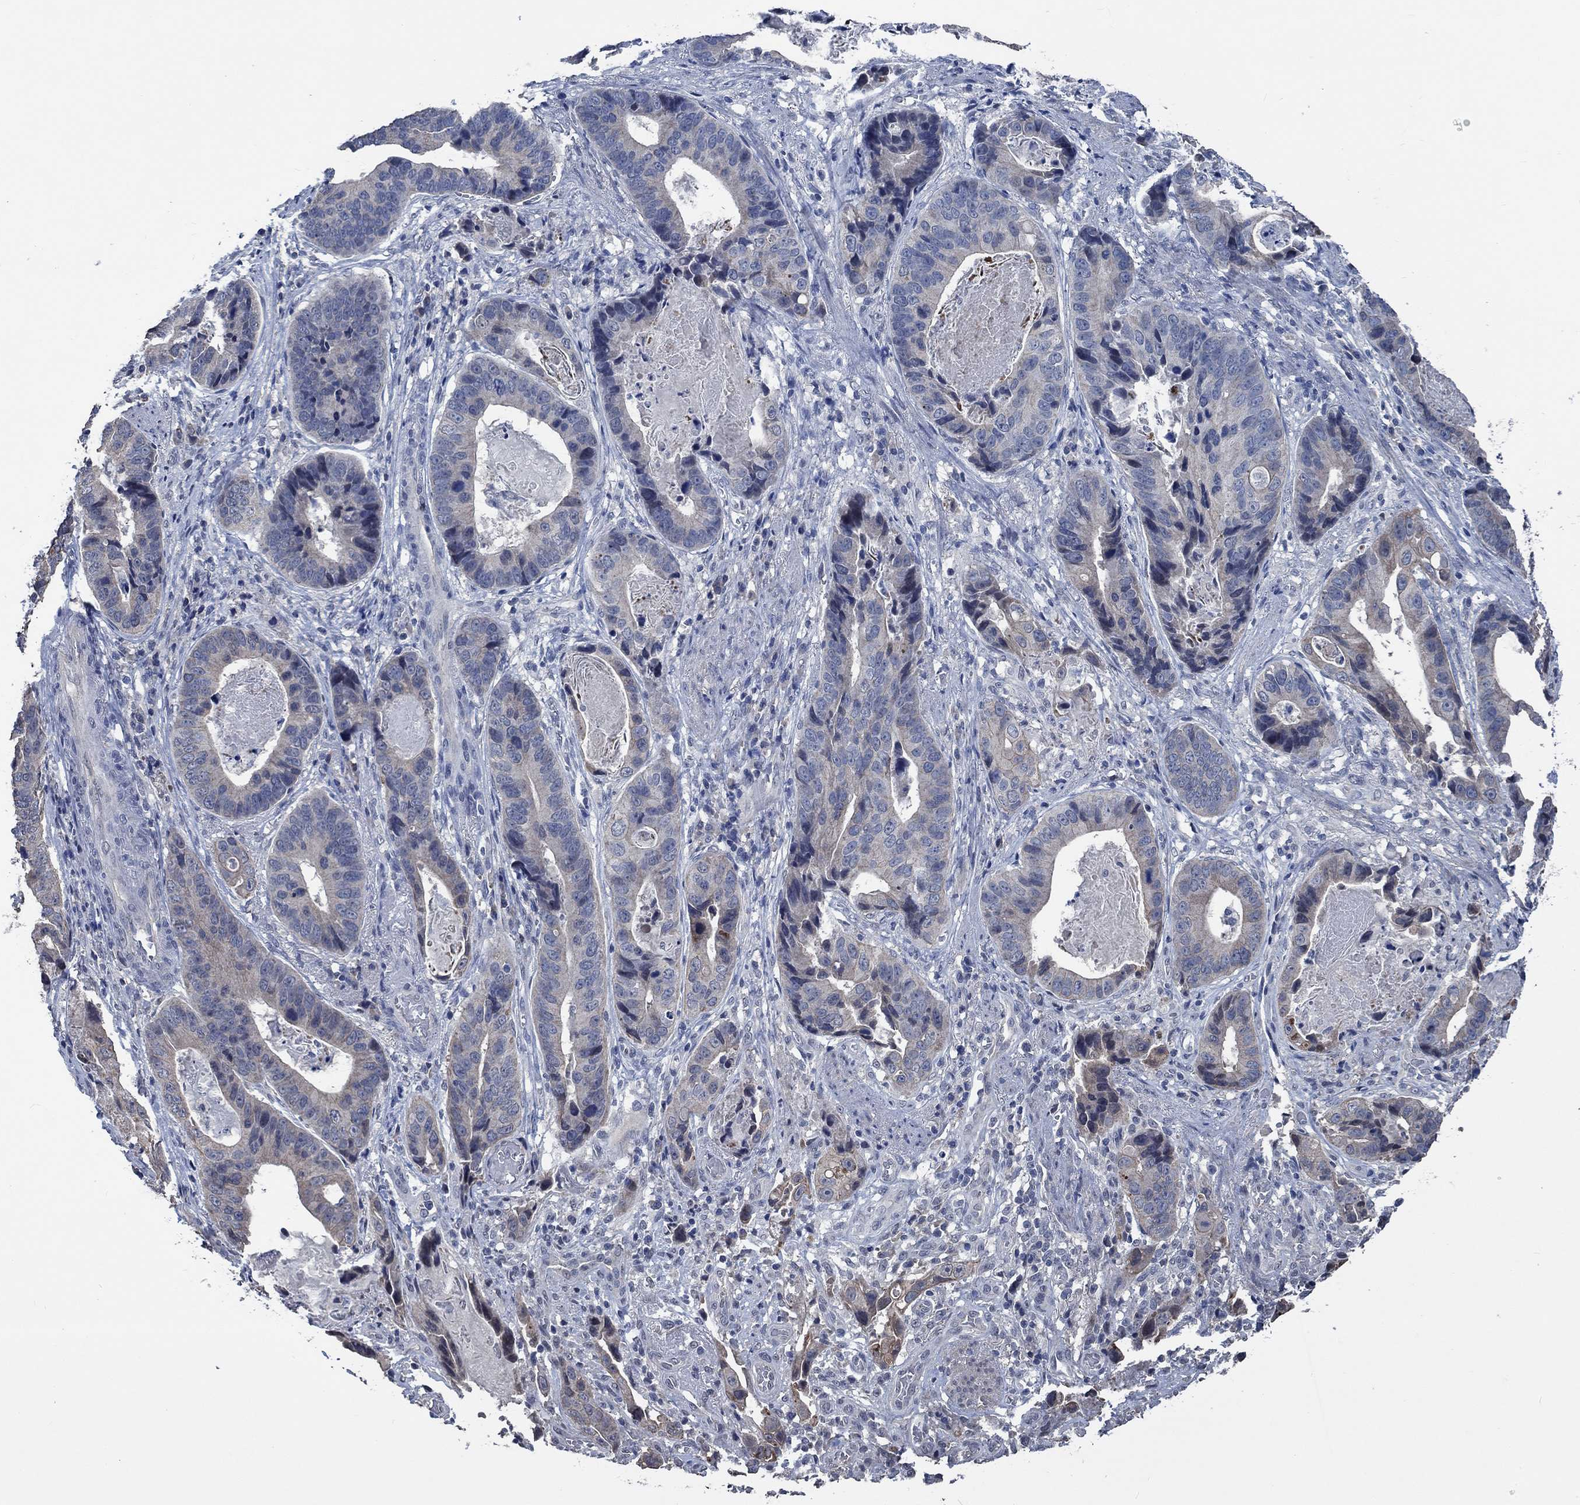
{"staining": {"intensity": "negative", "quantity": "none", "location": "none"}, "tissue": "stomach cancer", "cell_type": "Tumor cells", "image_type": "cancer", "snomed": [{"axis": "morphology", "description": "Adenocarcinoma, NOS"}, {"axis": "topography", "description": "Stomach"}], "caption": "An image of human stomach cancer is negative for staining in tumor cells.", "gene": "OBSCN", "patient": {"sex": "male", "age": 84}}